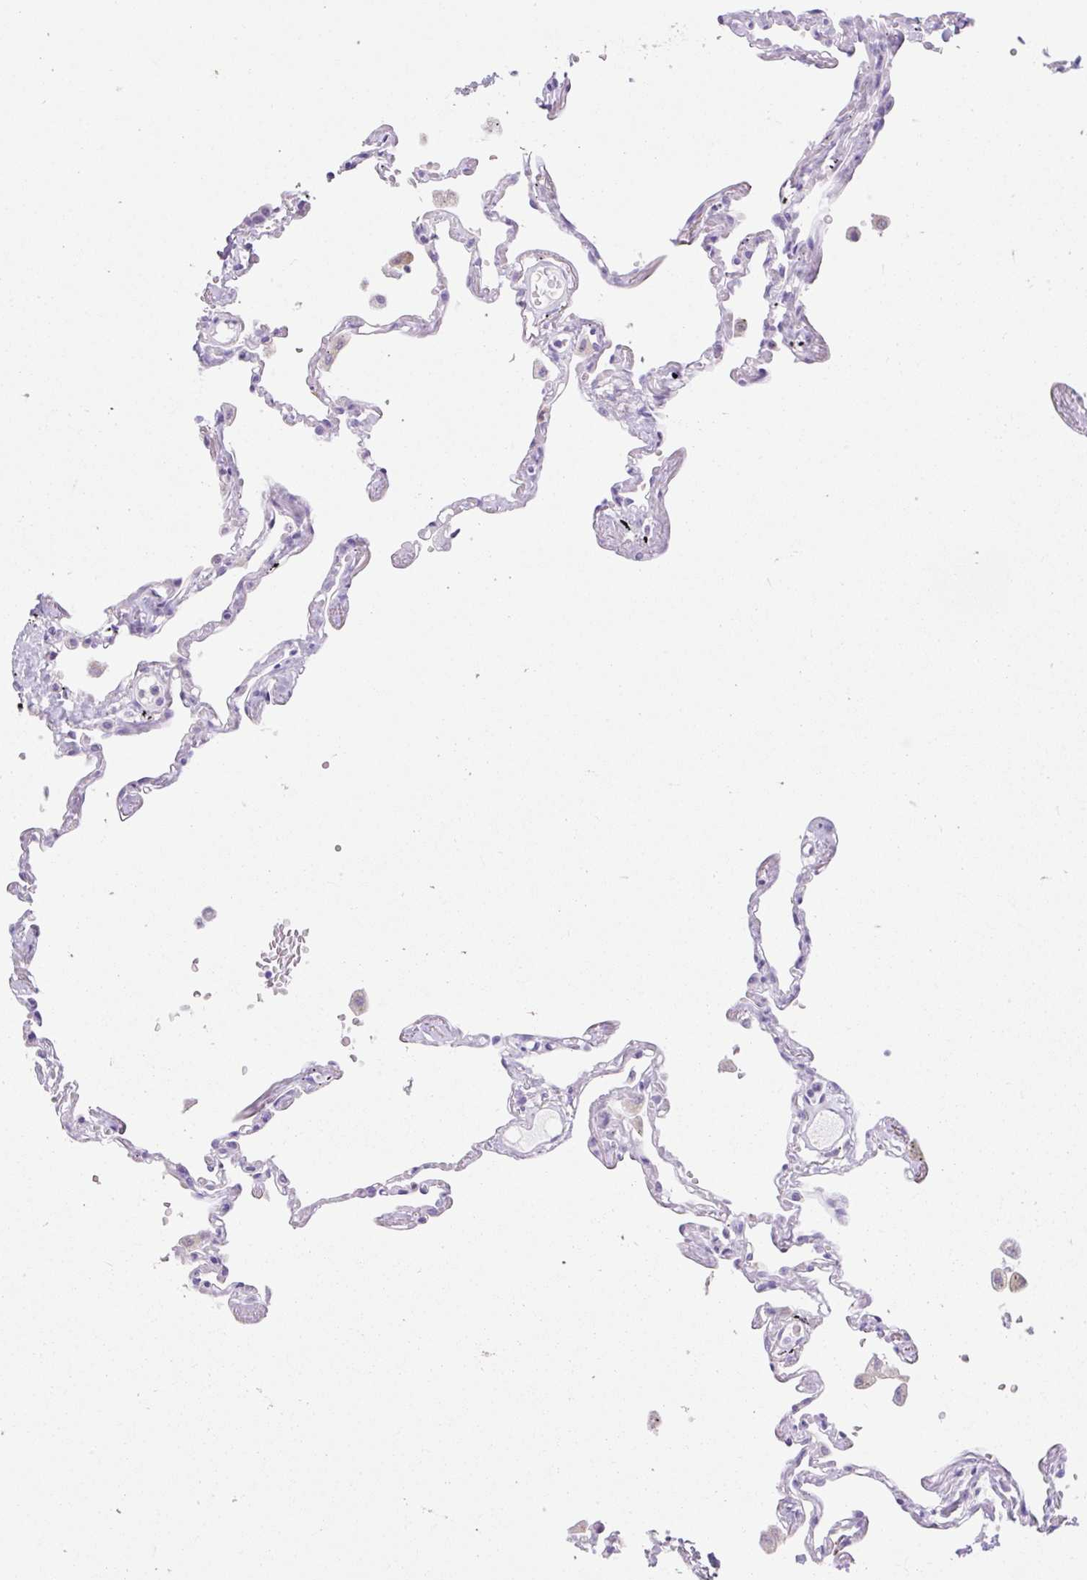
{"staining": {"intensity": "negative", "quantity": "none", "location": "none"}, "tissue": "lung", "cell_type": "Alveolar cells", "image_type": "normal", "snomed": [{"axis": "morphology", "description": "Normal tissue, NOS"}, {"axis": "topography", "description": "Lung"}], "caption": "Immunohistochemistry photomicrograph of normal human lung stained for a protein (brown), which displays no positivity in alveolar cells.", "gene": "SLC25A40", "patient": {"sex": "female", "age": 67}}